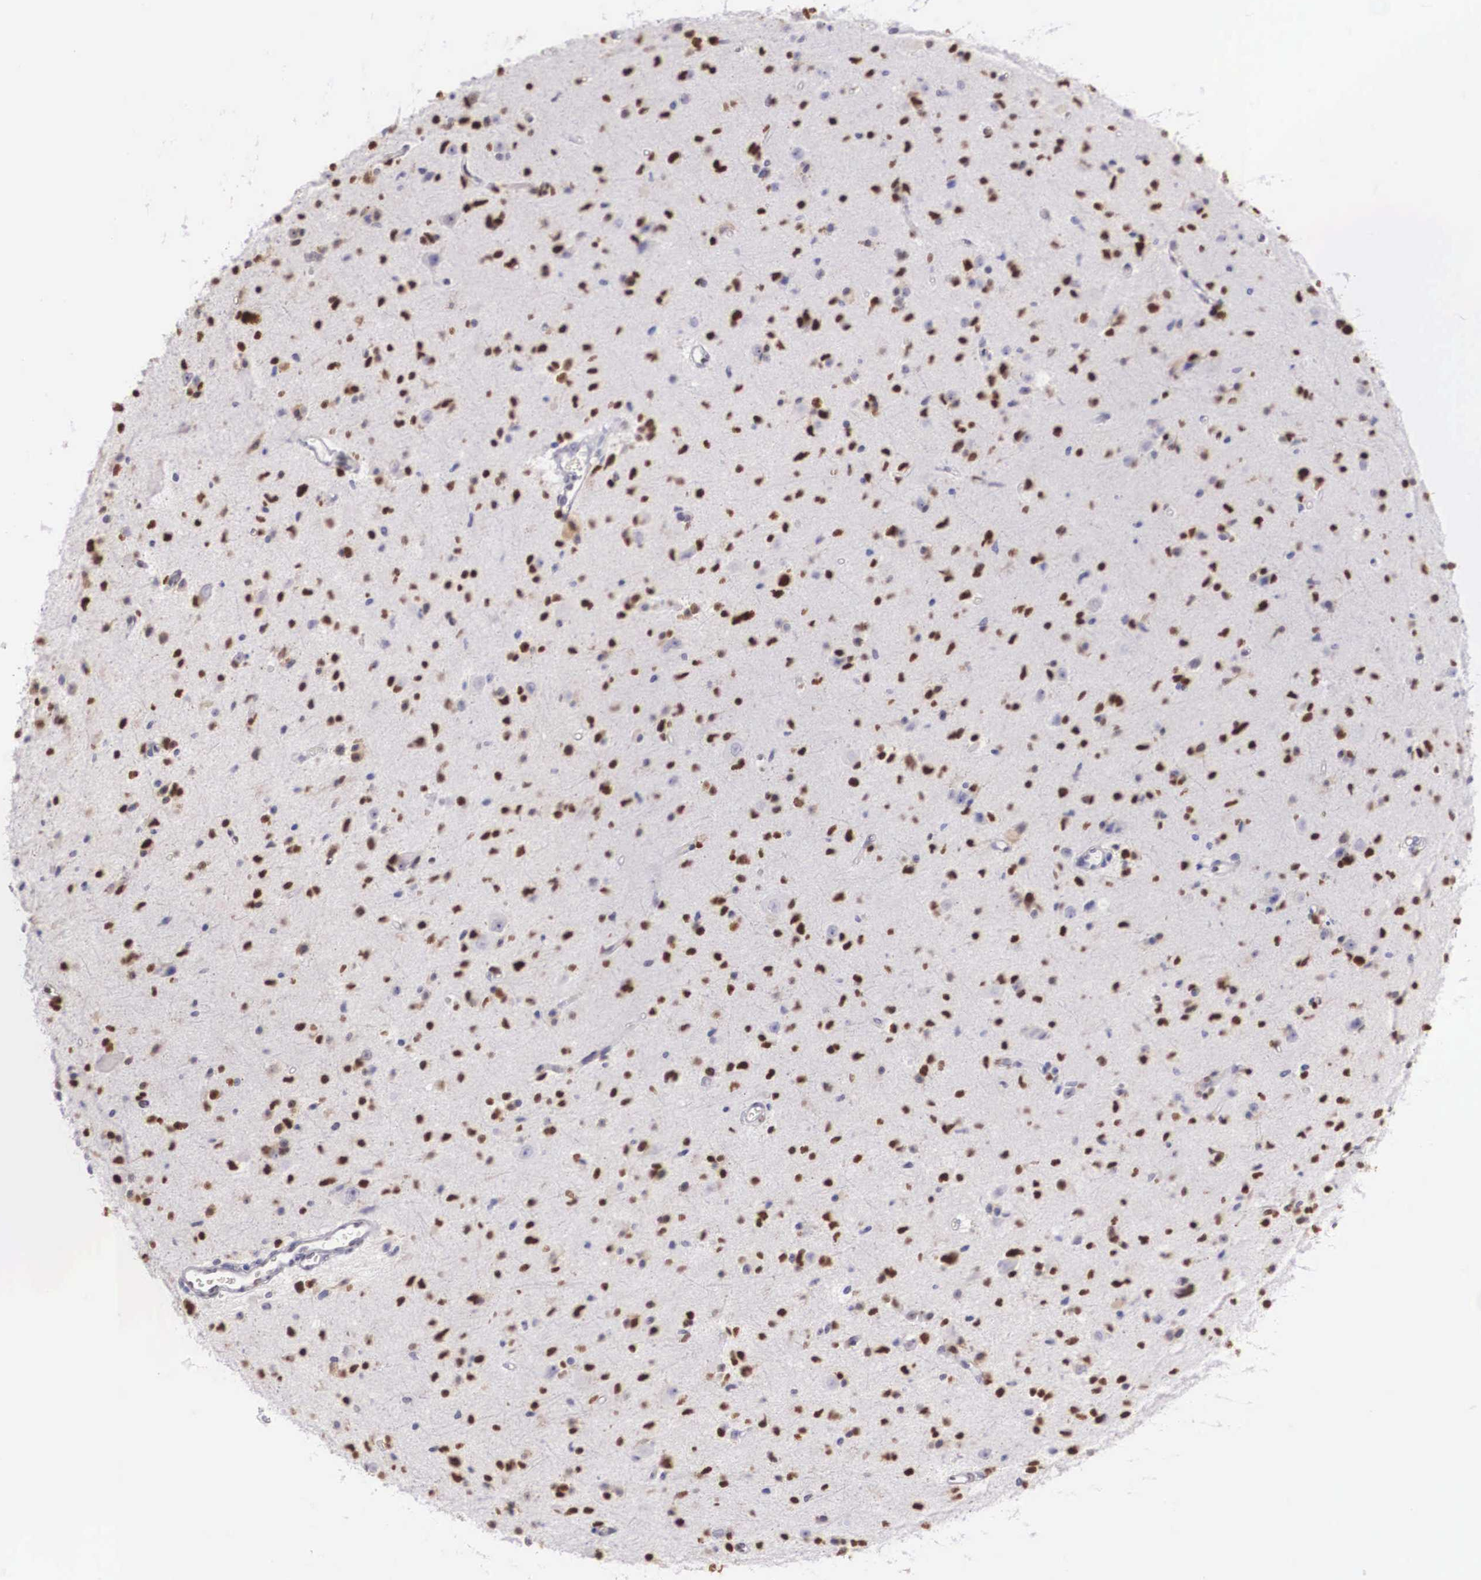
{"staining": {"intensity": "moderate", "quantity": "25%-75%", "location": "nuclear"}, "tissue": "glioma", "cell_type": "Tumor cells", "image_type": "cancer", "snomed": [{"axis": "morphology", "description": "Glioma, malignant, Low grade"}, {"axis": "topography", "description": "Brain"}], "caption": "Protein staining of low-grade glioma (malignant) tissue shows moderate nuclear expression in approximately 25%-75% of tumor cells. The staining was performed using DAB to visualize the protein expression in brown, while the nuclei were stained in blue with hematoxylin (Magnification: 20x).", "gene": "HMGN5", "patient": {"sex": "female", "age": 46}}